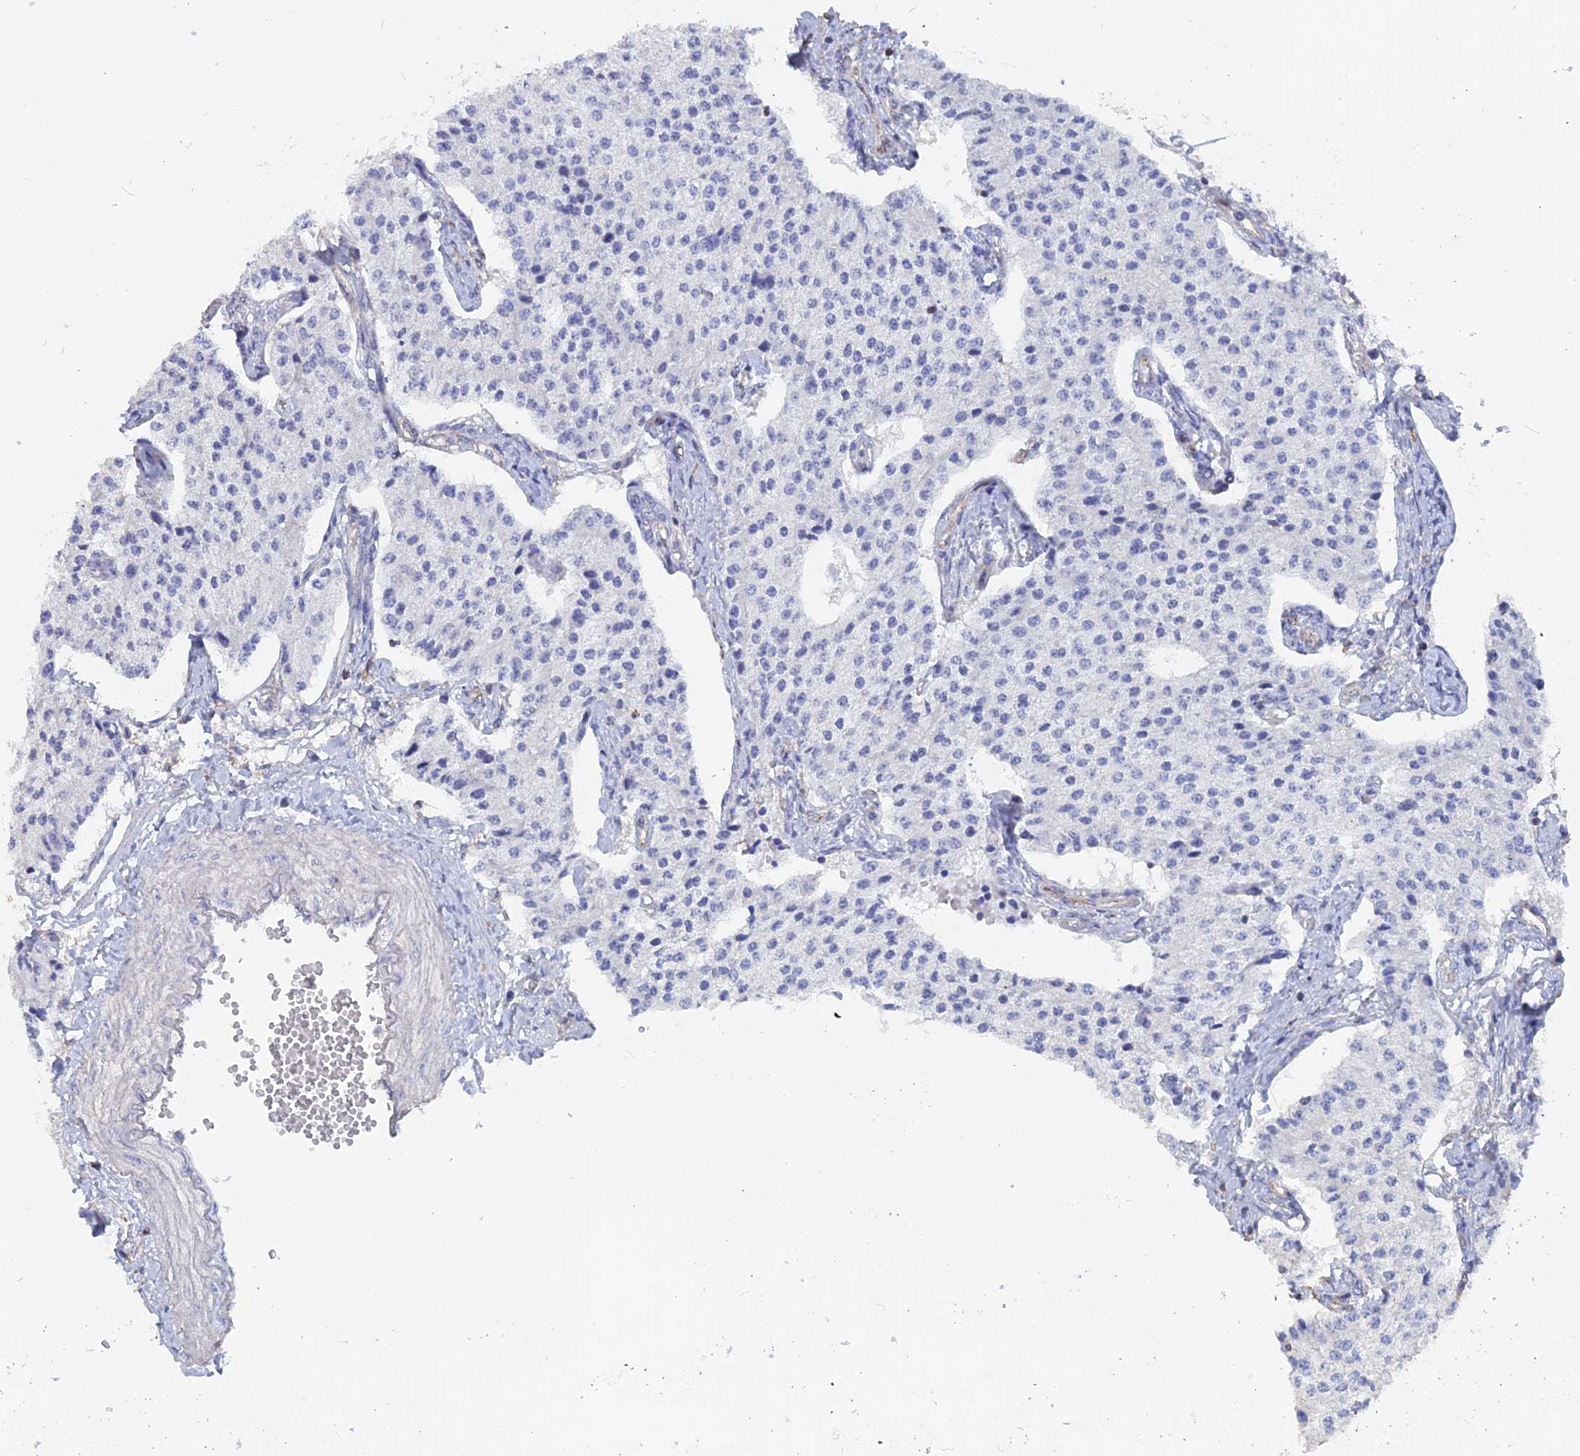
{"staining": {"intensity": "negative", "quantity": "none", "location": "none"}, "tissue": "carcinoid", "cell_type": "Tumor cells", "image_type": "cancer", "snomed": [{"axis": "morphology", "description": "Carcinoid, malignant, NOS"}, {"axis": "topography", "description": "Colon"}], "caption": "IHC image of neoplastic tissue: human carcinoid stained with DAB (3,3'-diaminobenzidine) exhibits no significant protein positivity in tumor cells.", "gene": "SEMG2", "patient": {"sex": "female", "age": 52}}